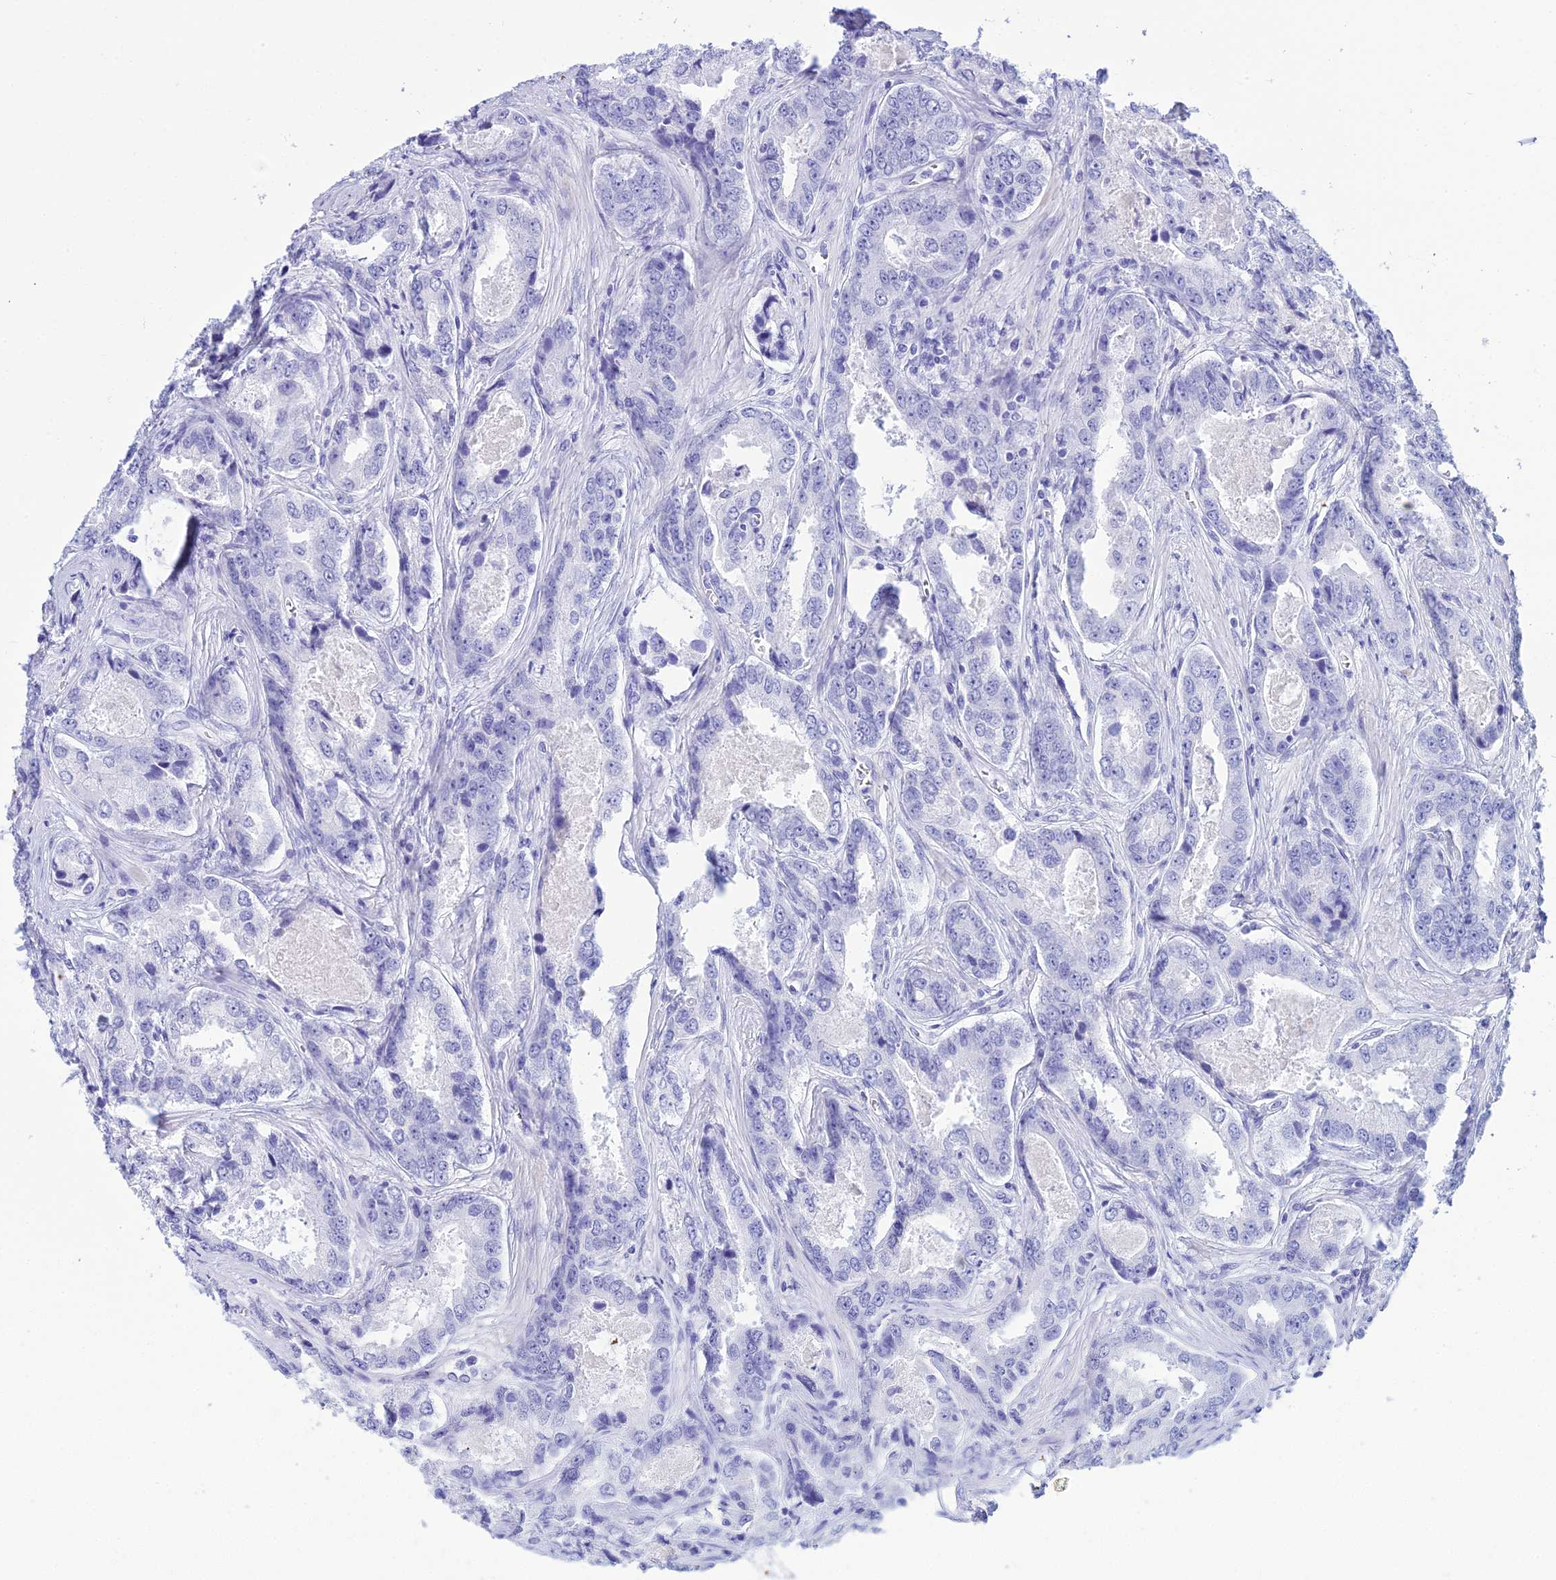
{"staining": {"intensity": "negative", "quantity": "none", "location": "none"}, "tissue": "prostate cancer", "cell_type": "Tumor cells", "image_type": "cancer", "snomed": [{"axis": "morphology", "description": "Adenocarcinoma, Low grade"}, {"axis": "topography", "description": "Prostate"}], "caption": "Tumor cells are negative for brown protein staining in low-grade adenocarcinoma (prostate).", "gene": "ZNF442", "patient": {"sex": "male", "age": 68}}